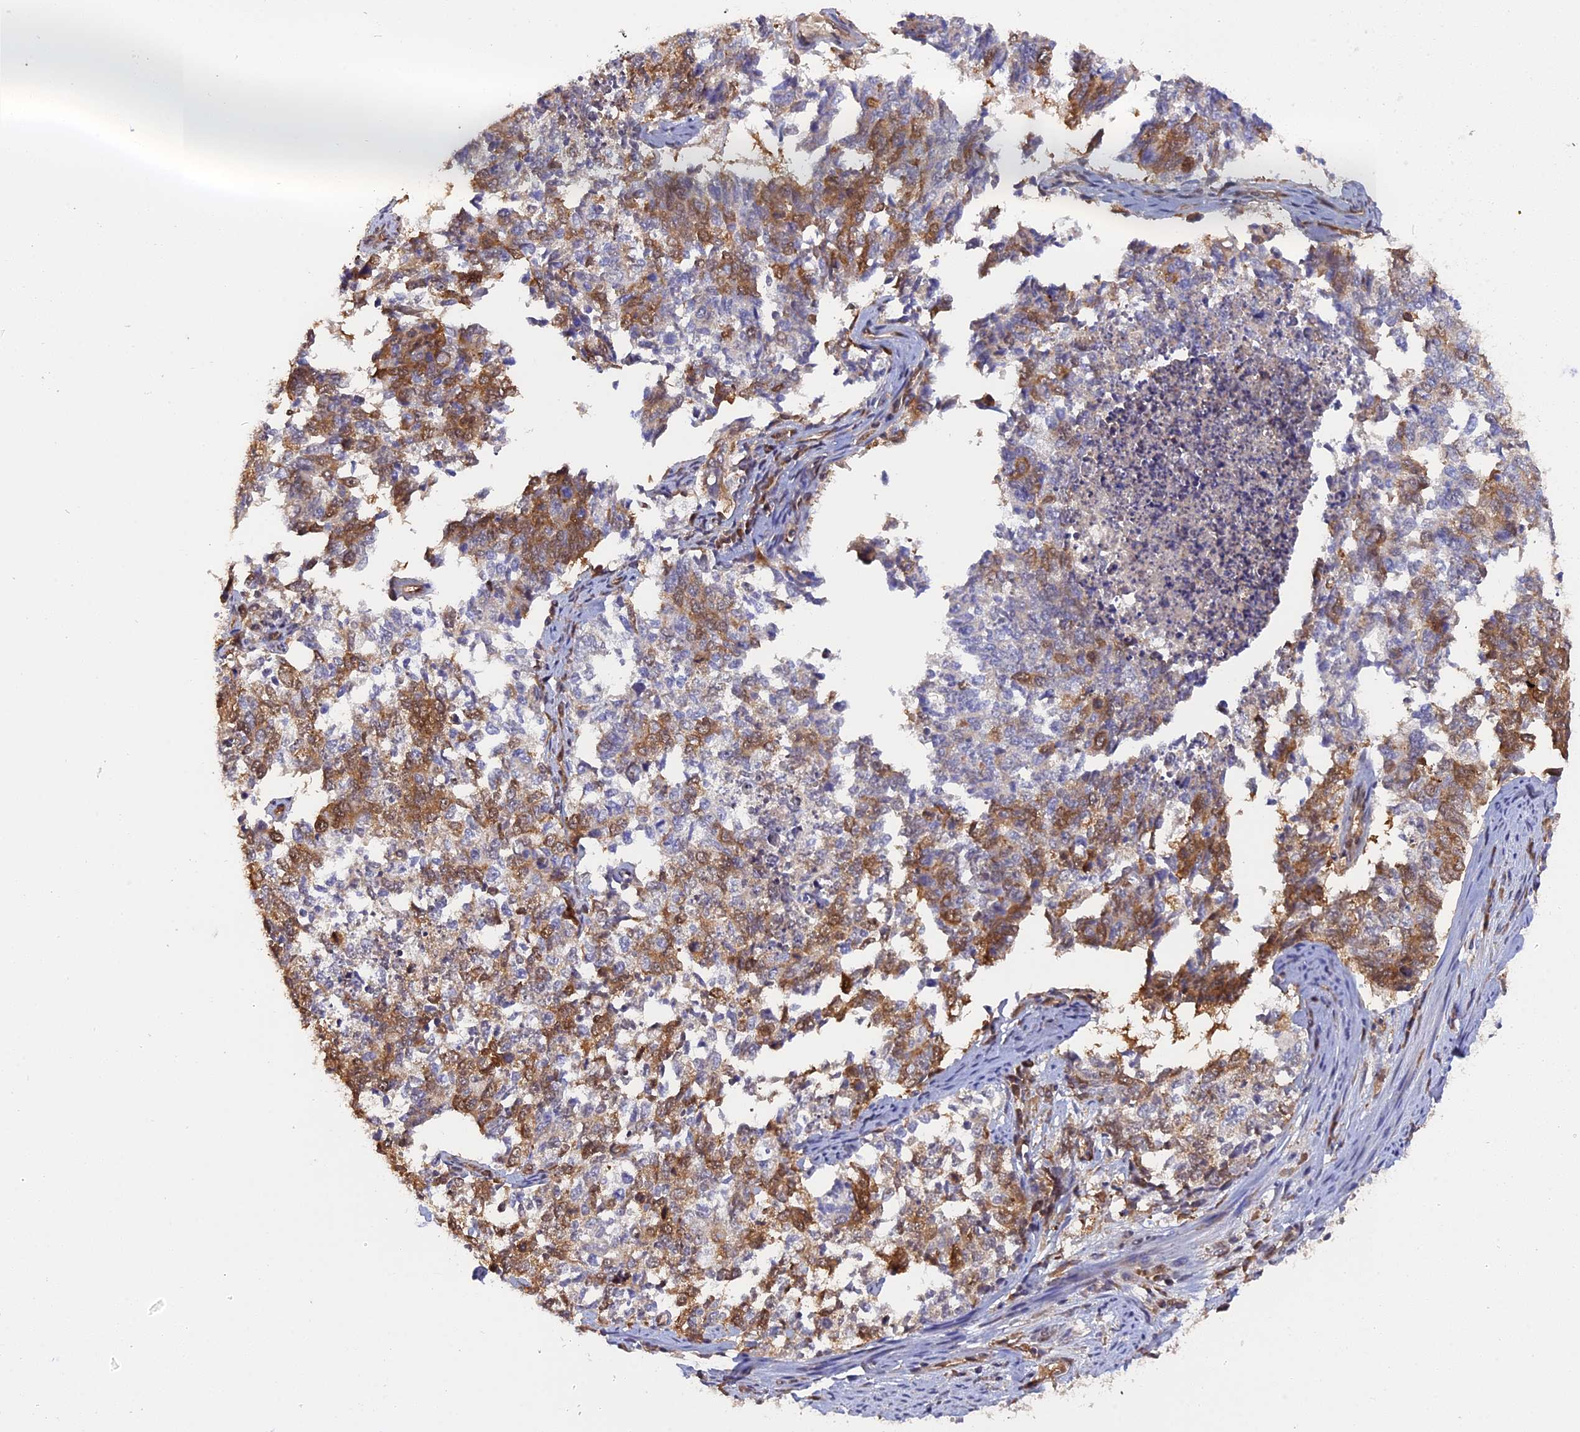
{"staining": {"intensity": "moderate", "quantity": "25%-75%", "location": "cytoplasmic/membranous"}, "tissue": "cervical cancer", "cell_type": "Tumor cells", "image_type": "cancer", "snomed": [{"axis": "morphology", "description": "Squamous cell carcinoma, NOS"}, {"axis": "topography", "description": "Cervix"}], "caption": "Tumor cells display medium levels of moderate cytoplasmic/membranous expression in approximately 25%-75% of cells in squamous cell carcinoma (cervical). Nuclei are stained in blue.", "gene": "ZNF428", "patient": {"sex": "female", "age": 63}}